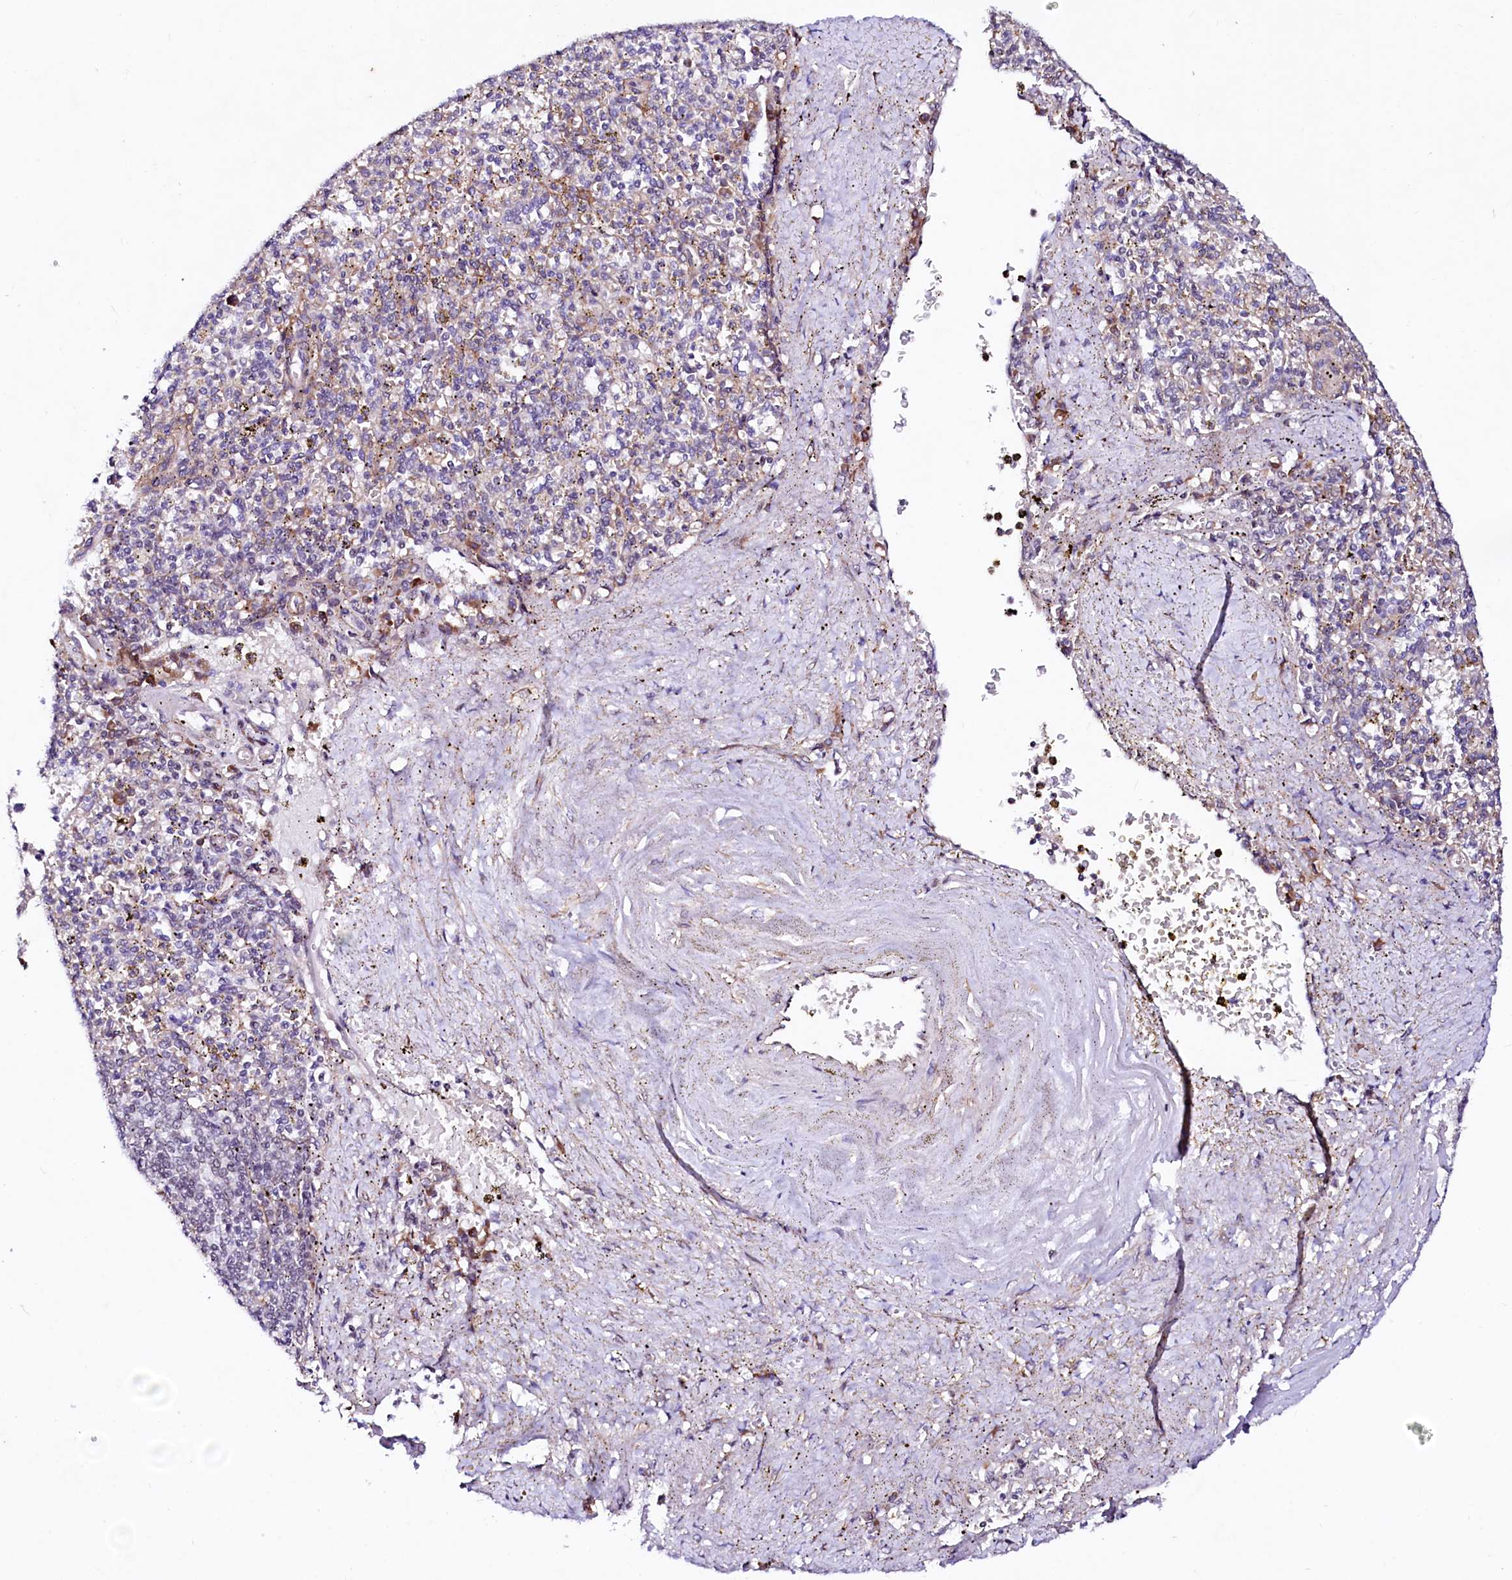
{"staining": {"intensity": "weak", "quantity": "25%-75%", "location": "cytoplasmic/membranous"}, "tissue": "spleen", "cell_type": "Cells in red pulp", "image_type": "normal", "snomed": [{"axis": "morphology", "description": "Normal tissue, NOS"}, {"axis": "topography", "description": "Spleen"}], "caption": "An immunohistochemistry photomicrograph of normal tissue is shown. Protein staining in brown shows weak cytoplasmic/membranous positivity in spleen within cells in red pulp. The protein of interest is shown in brown color, while the nuclei are stained blue.", "gene": "GPR176", "patient": {"sex": "male", "age": 72}}